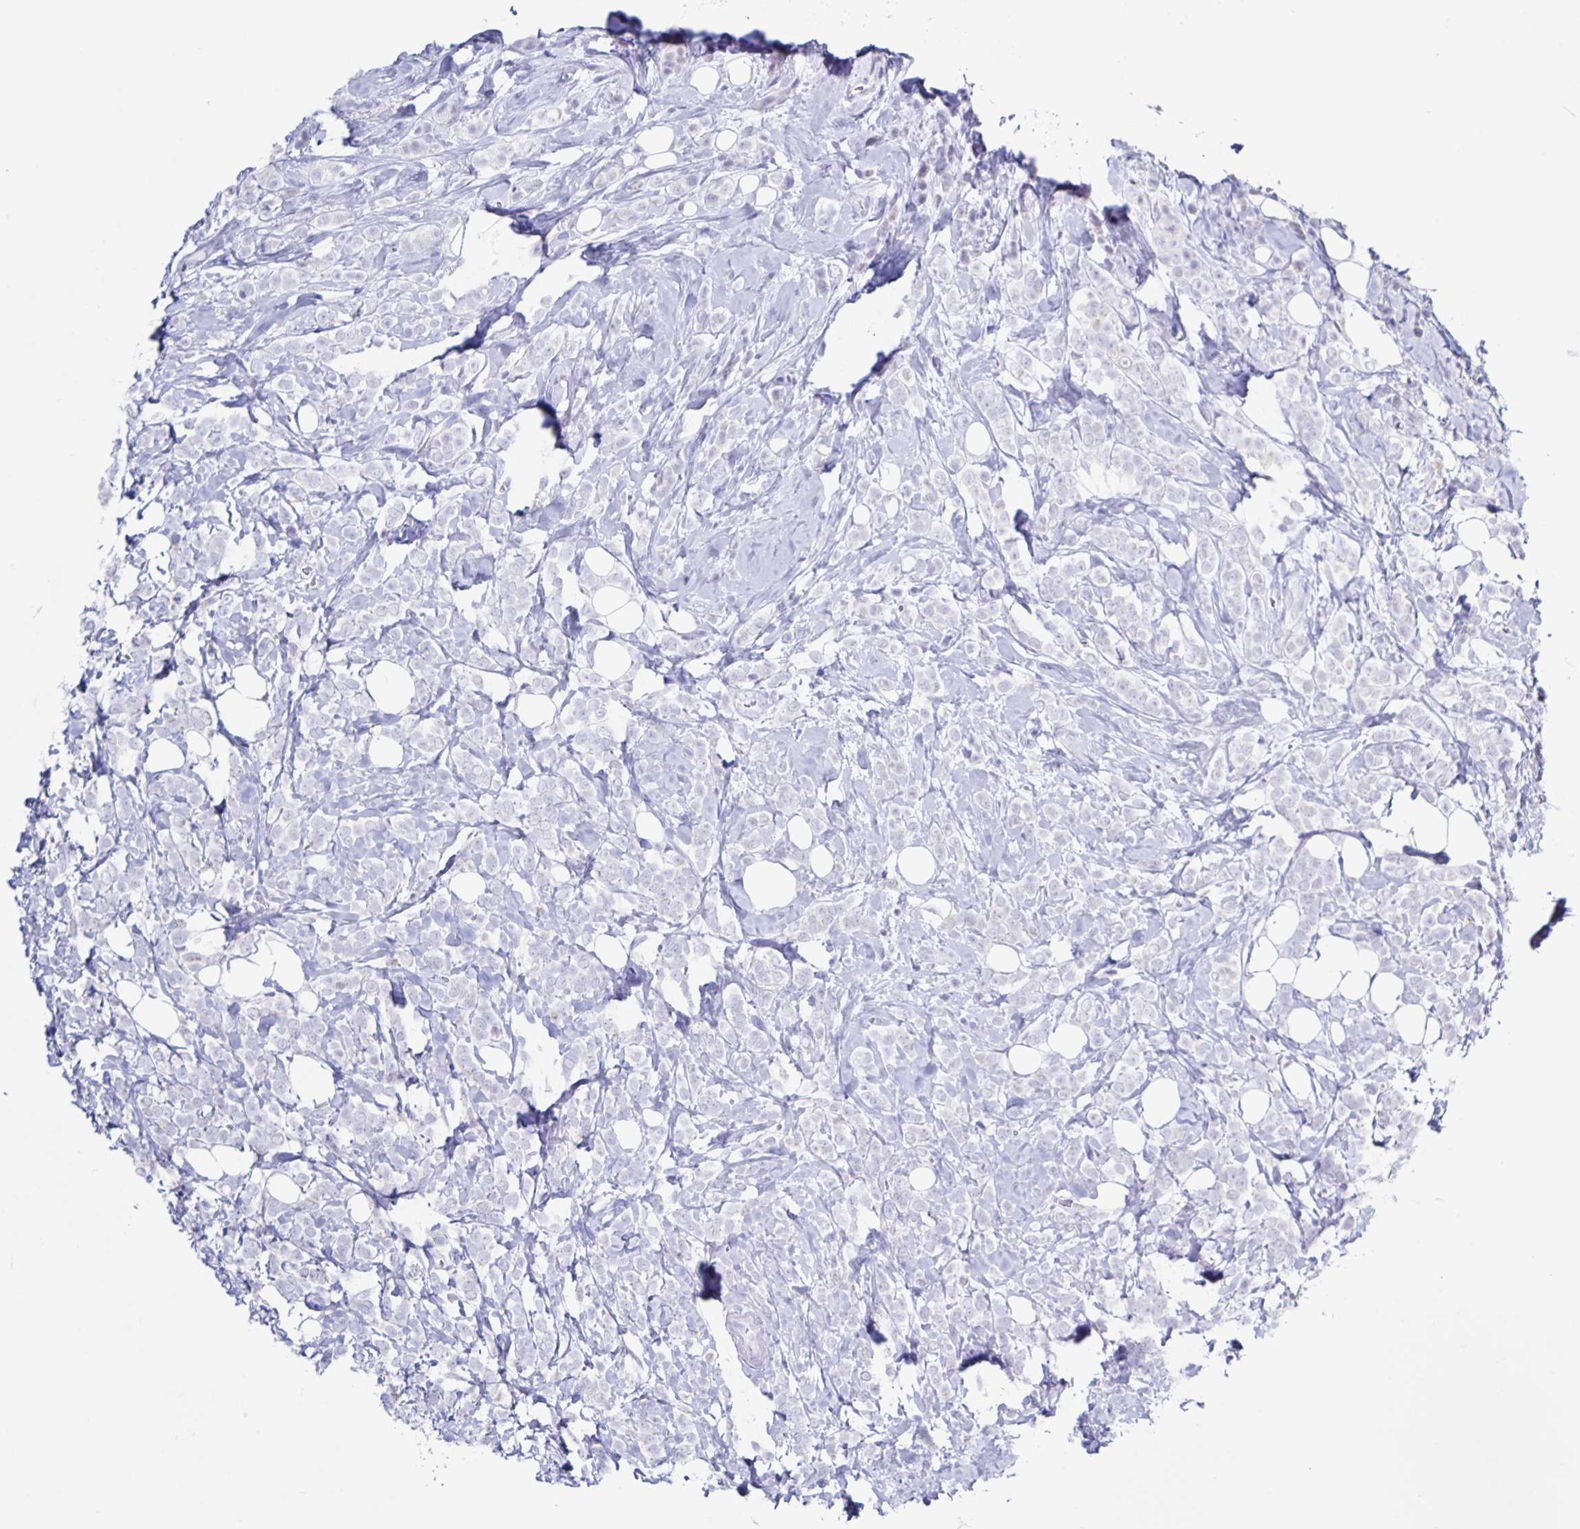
{"staining": {"intensity": "negative", "quantity": "none", "location": "none"}, "tissue": "breast cancer", "cell_type": "Tumor cells", "image_type": "cancer", "snomed": [{"axis": "morphology", "description": "Lobular carcinoma"}, {"axis": "topography", "description": "Breast"}], "caption": "Micrograph shows no significant protein expression in tumor cells of lobular carcinoma (breast). Brightfield microscopy of immunohistochemistry (IHC) stained with DAB (brown) and hematoxylin (blue), captured at high magnification.", "gene": "CT45A5", "patient": {"sex": "female", "age": 49}}